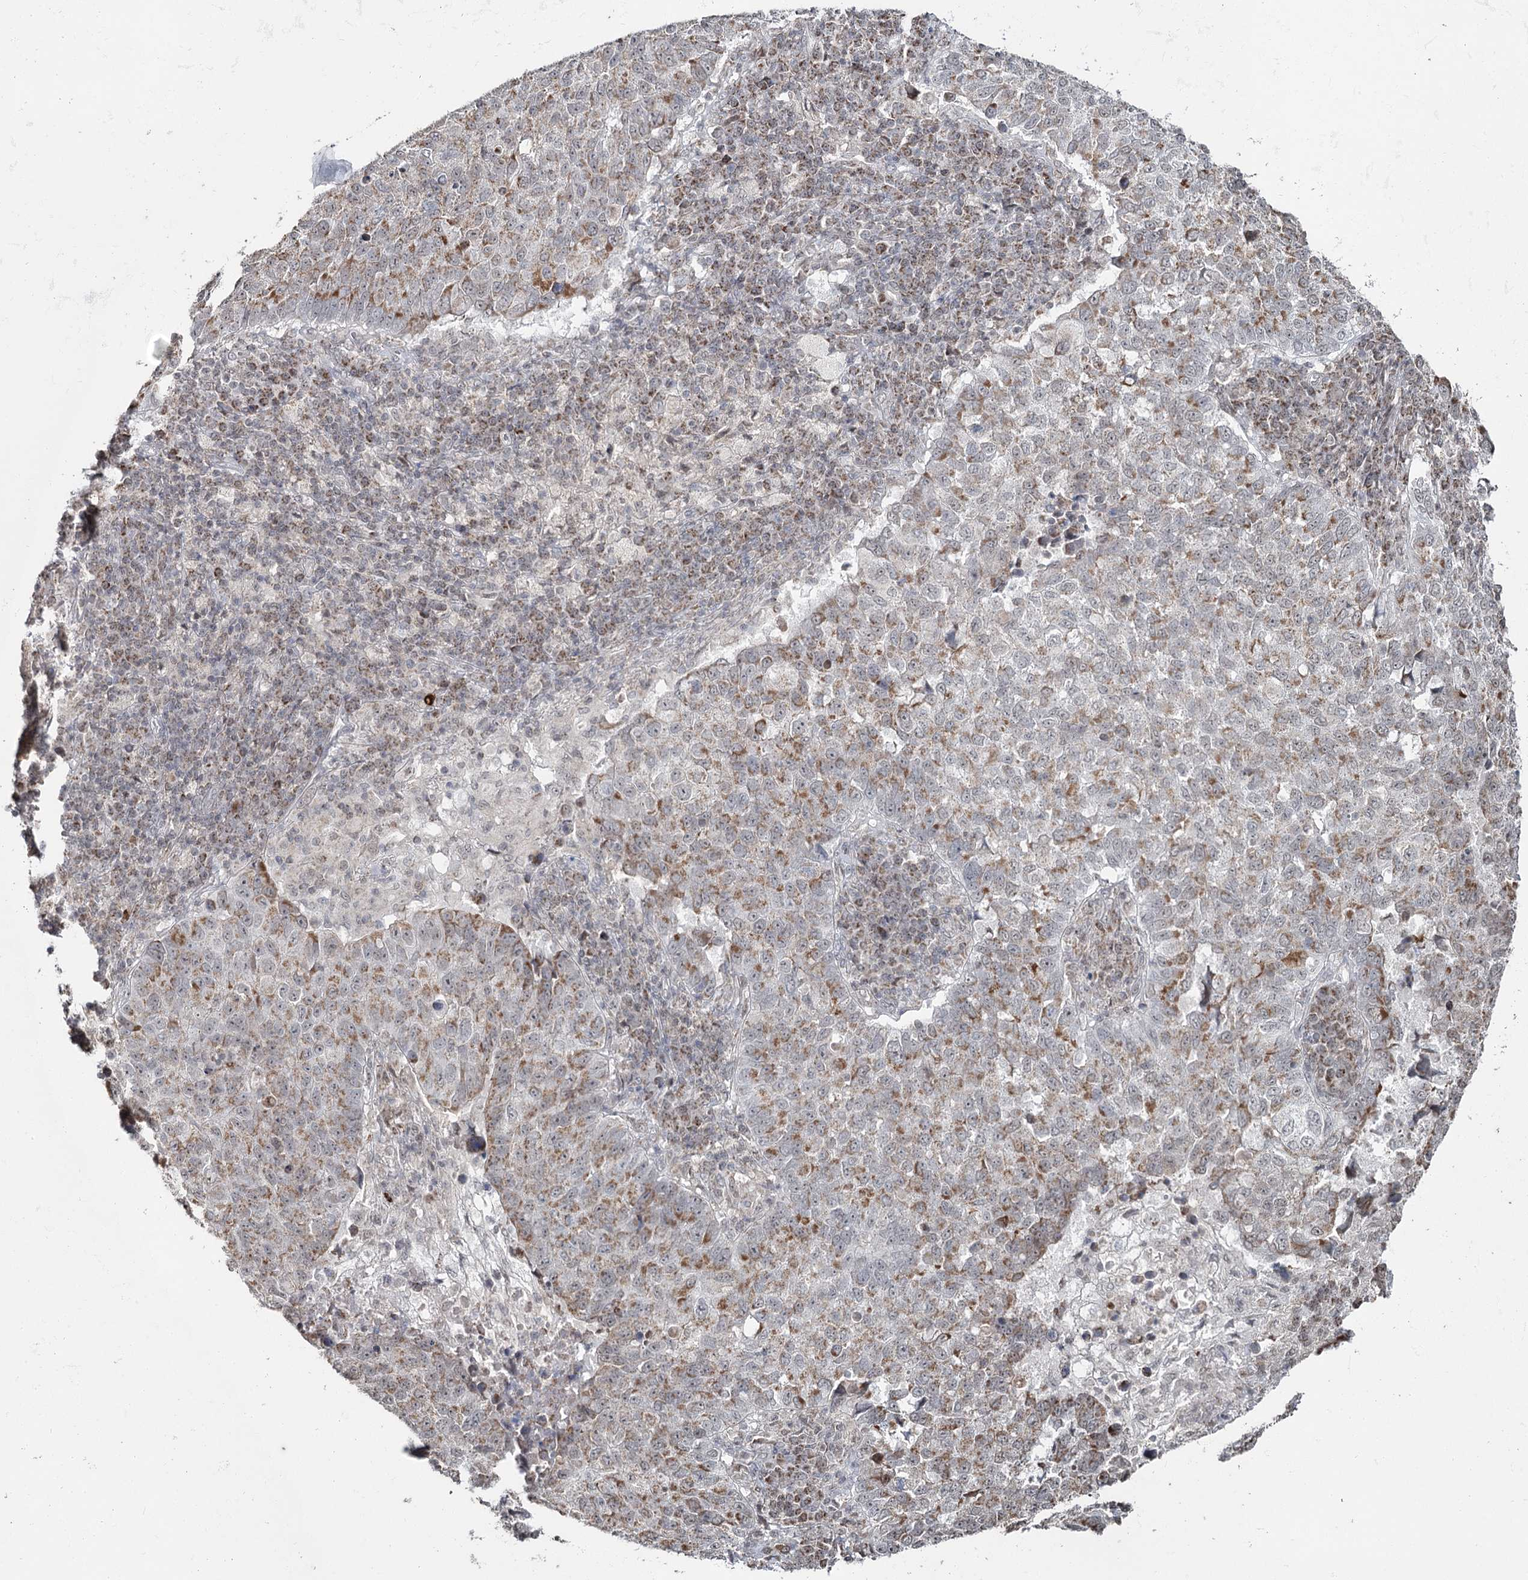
{"staining": {"intensity": "moderate", "quantity": "25%-75%", "location": "cytoplasmic/membranous"}, "tissue": "lung cancer", "cell_type": "Tumor cells", "image_type": "cancer", "snomed": [{"axis": "morphology", "description": "Squamous cell carcinoma, NOS"}, {"axis": "topography", "description": "Lung"}], "caption": "Protein staining of lung squamous cell carcinoma tissue displays moderate cytoplasmic/membranous positivity in approximately 25%-75% of tumor cells.", "gene": "PDHX", "patient": {"sex": "male", "age": 73}}